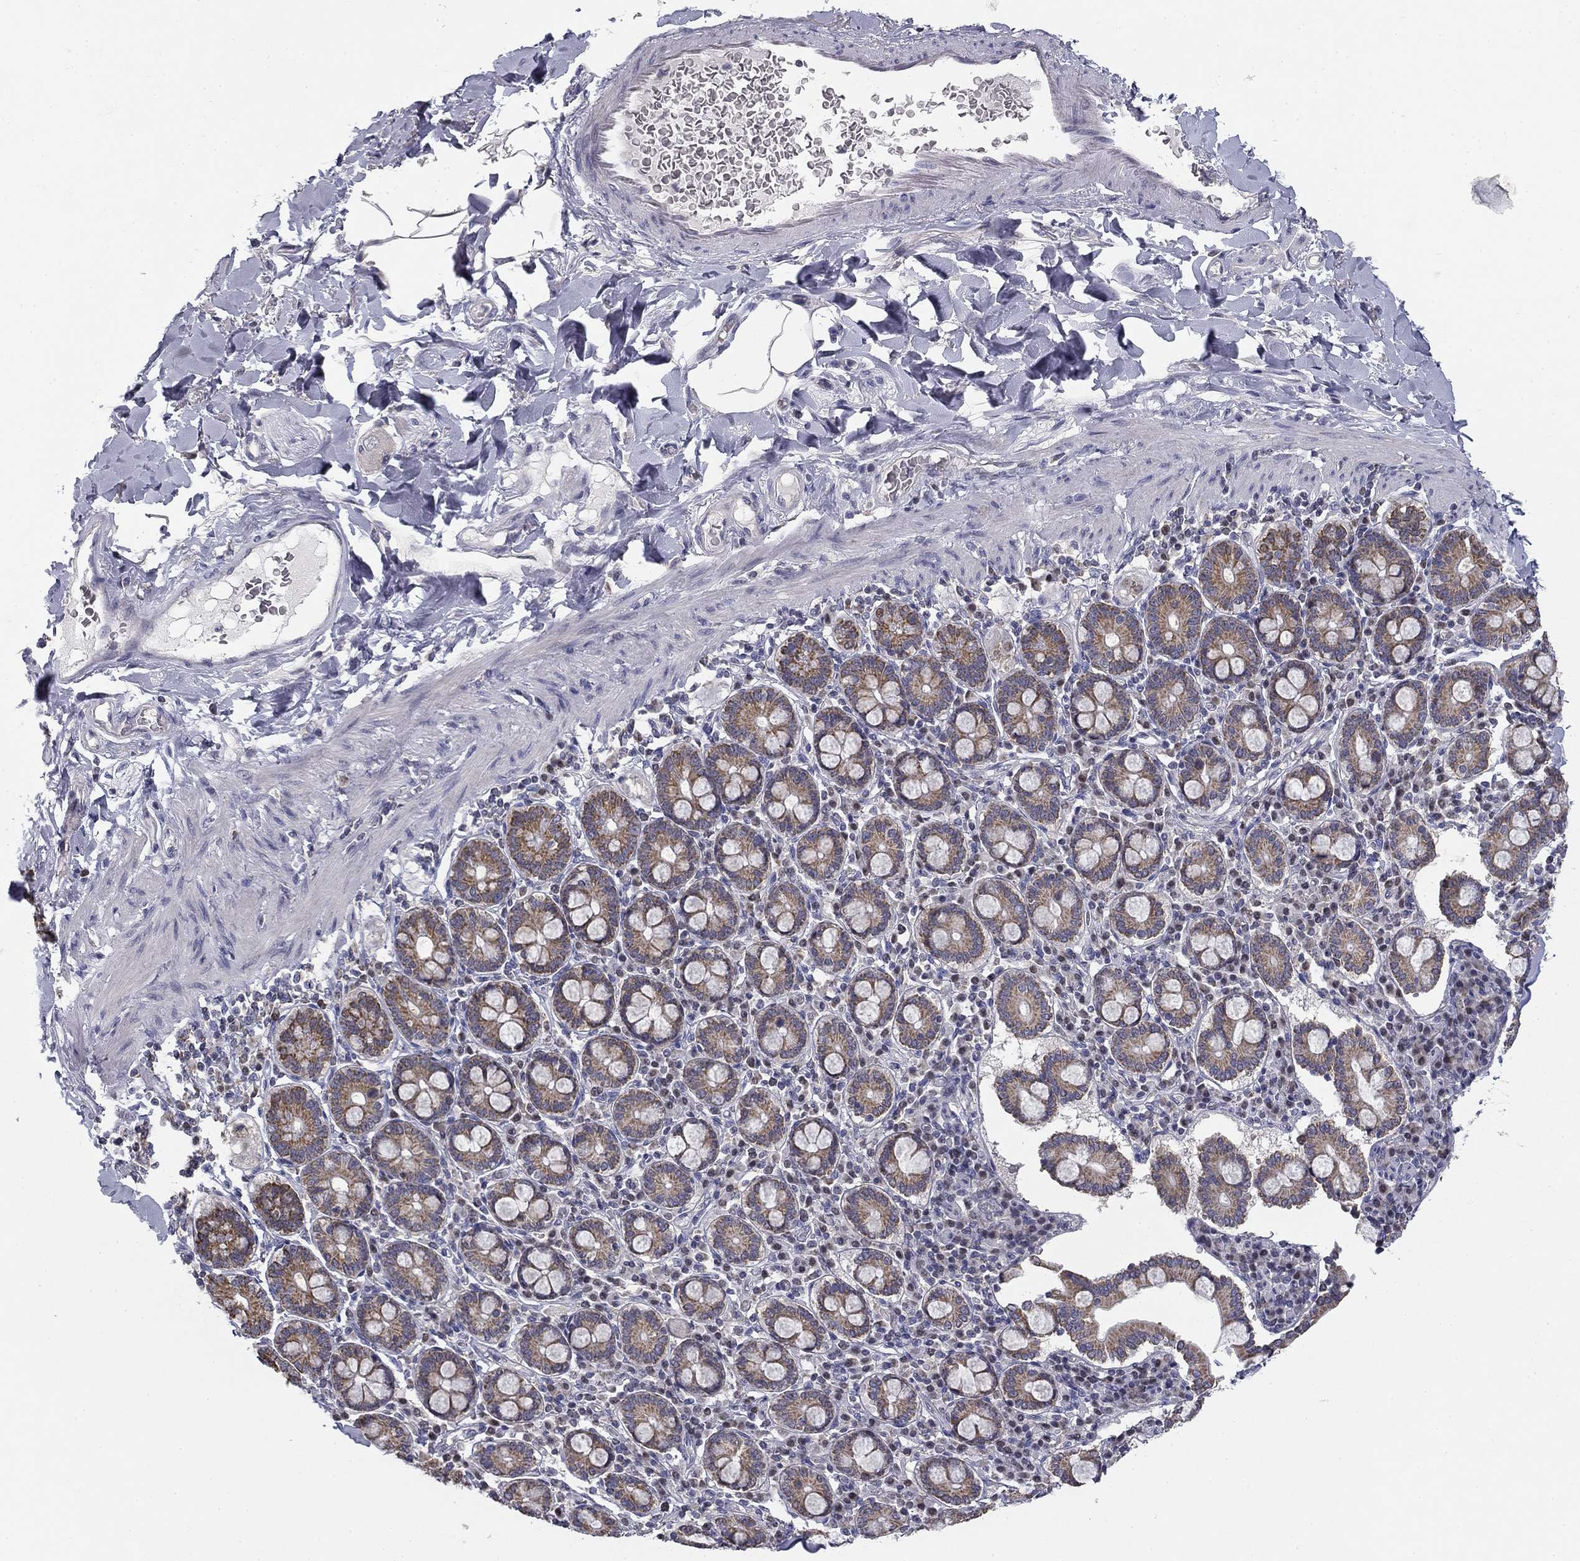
{"staining": {"intensity": "negative", "quantity": "none", "location": "none"}, "tissue": "adipose tissue", "cell_type": "Adipocytes", "image_type": "normal", "snomed": [{"axis": "morphology", "description": "Normal tissue, NOS"}, {"axis": "topography", "description": "Smooth muscle"}, {"axis": "topography", "description": "Duodenum"}, {"axis": "topography", "description": "Peripheral nerve tissue"}], "caption": "A micrograph of adipose tissue stained for a protein exhibits no brown staining in adipocytes.", "gene": "SLC2A9", "patient": {"sex": "female", "age": 61}}